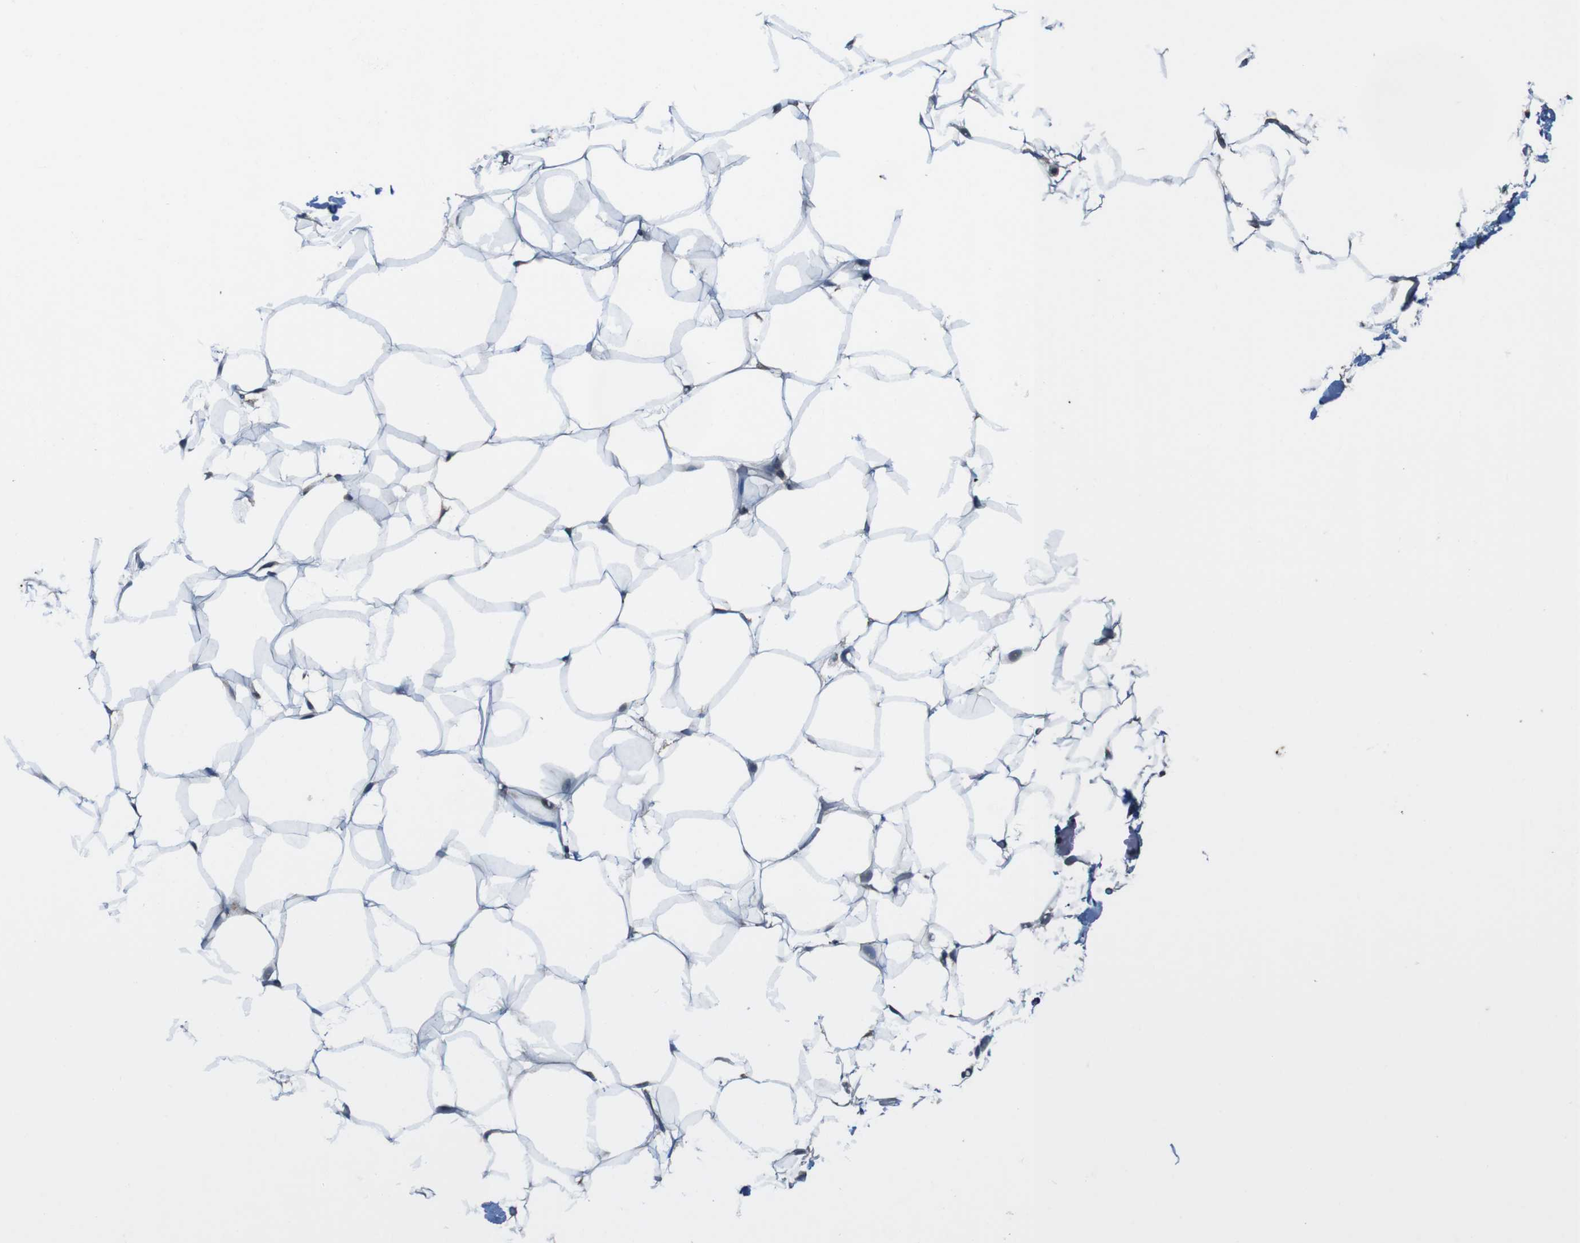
{"staining": {"intensity": "negative", "quantity": "none", "location": "none"}, "tissue": "adipose tissue", "cell_type": "Adipocytes", "image_type": "normal", "snomed": [{"axis": "morphology", "description": "Normal tissue, NOS"}, {"axis": "topography", "description": "Breast"}, {"axis": "topography", "description": "Adipose tissue"}], "caption": "IHC of benign human adipose tissue exhibits no expression in adipocytes. (Stains: DAB immunohistochemistry (IHC) with hematoxylin counter stain, Microscopy: brightfield microscopy at high magnification).", "gene": "PCOLCE2", "patient": {"sex": "female", "age": 25}}